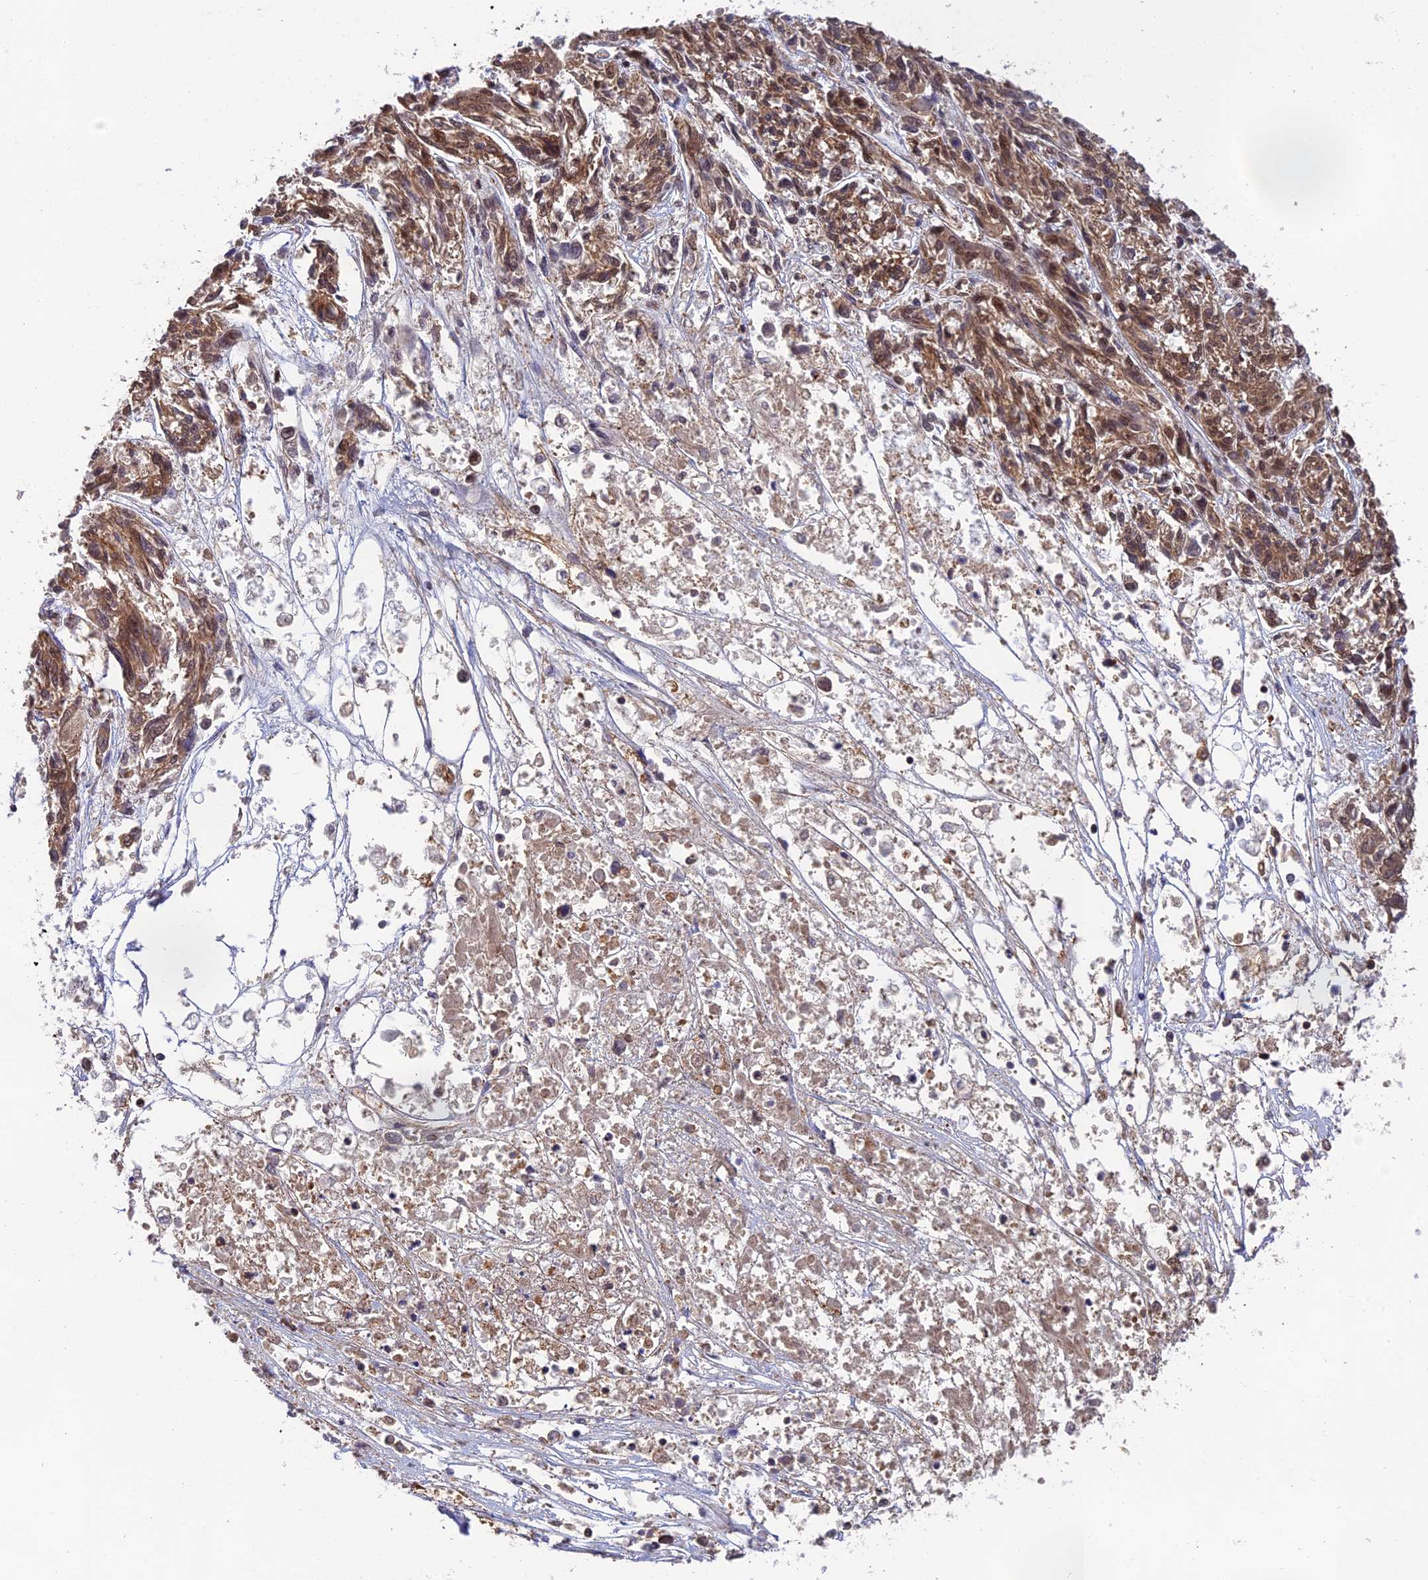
{"staining": {"intensity": "moderate", "quantity": ">75%", "location": "cytoplasmic/membranous,nuclear"}, "tissue": "melanoma", "cell_type": "Tumor cells", "image_type": "cancer", "snomed": [{"axis": "morphology", "description": "Malignant melanoma, NOS"}, {"axis": "topography", "description": "Skin"}], "caption": "The photomicrograph shows a brown stain indicating the presence of a protein in the cytoplasmic/membranous and nuclear of tumor cells in malignant melanoma.", "gene": "OSBPL1A", "patient": {"sex": "male", "age": 53}}